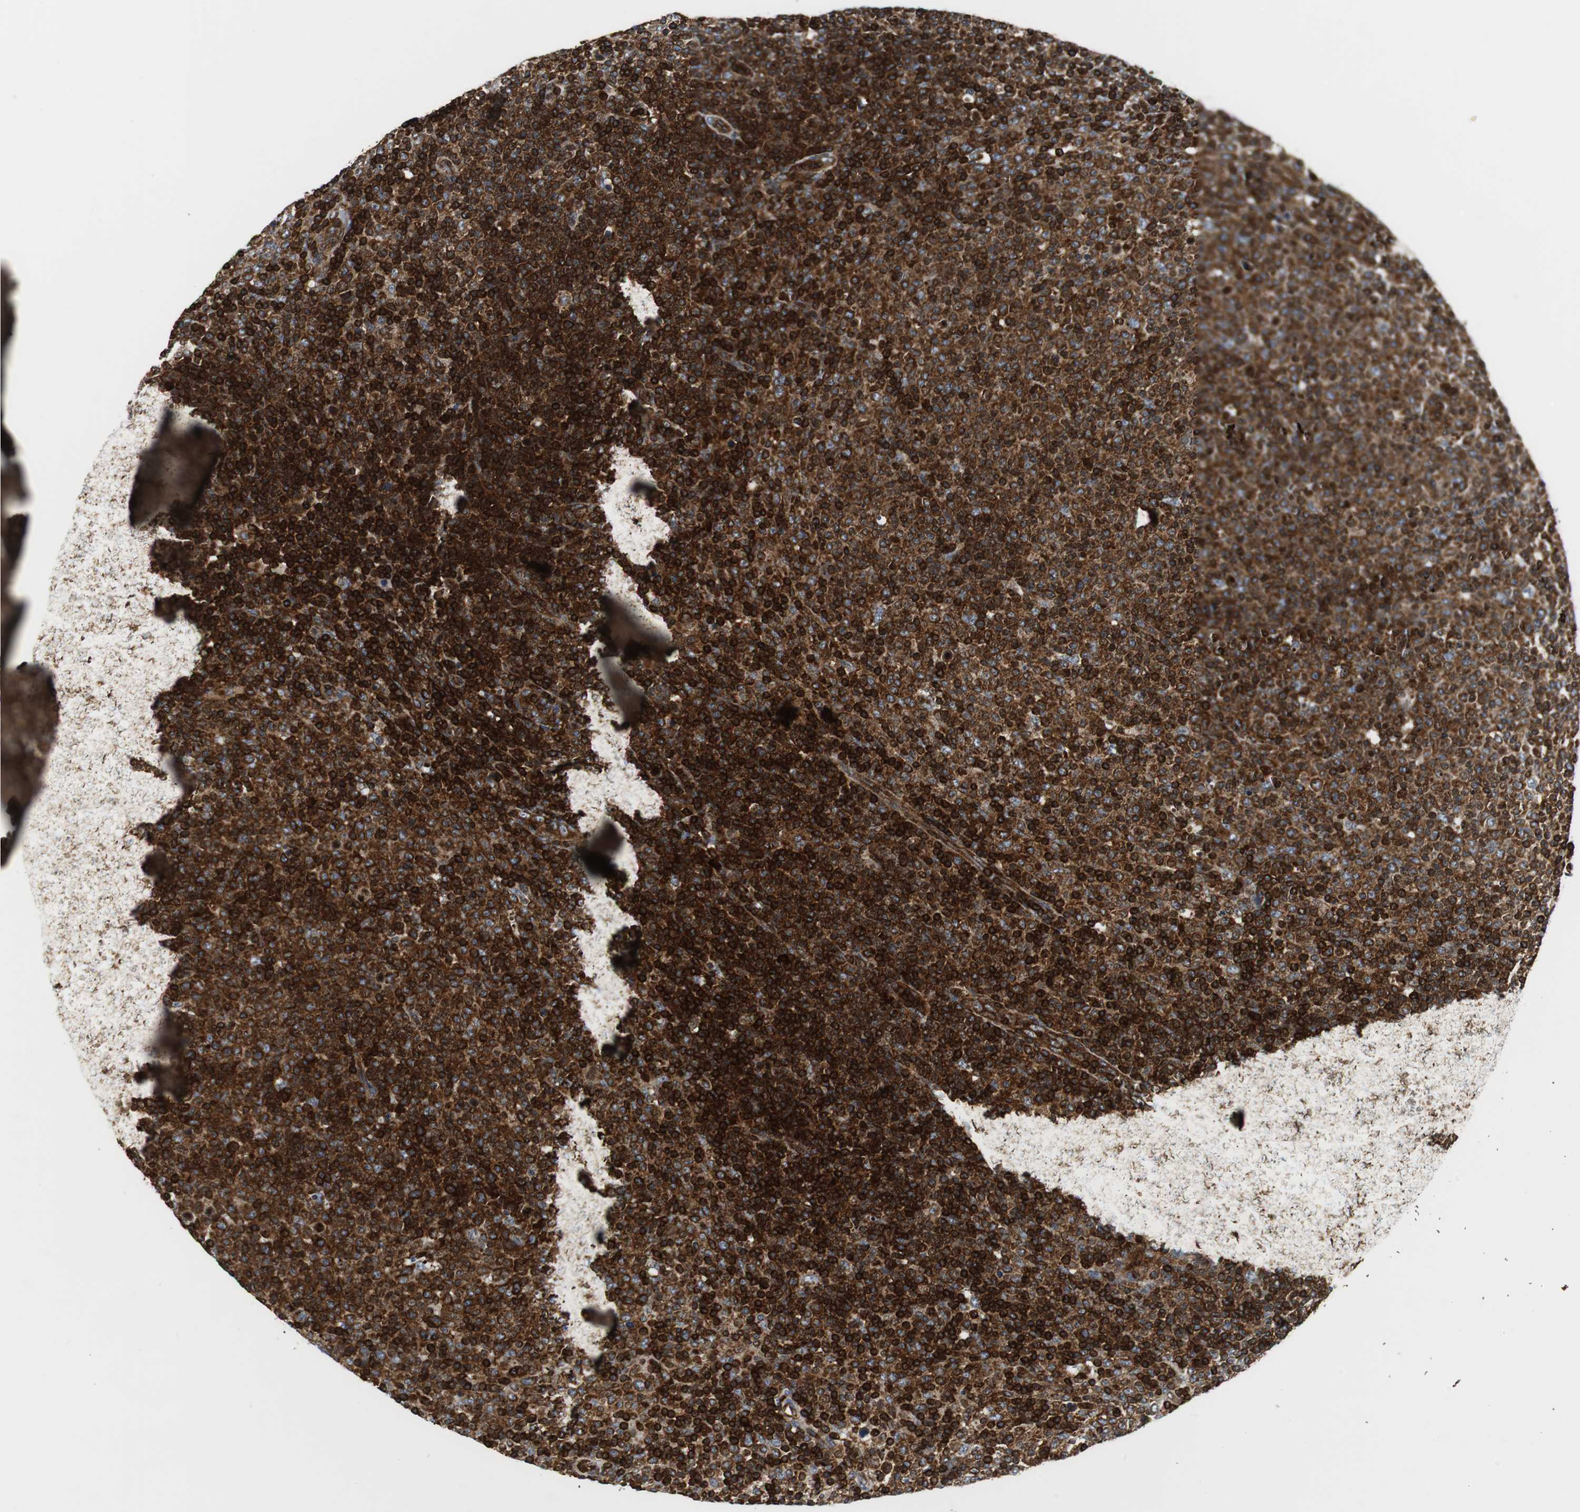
{"staining": {"intensity": "strong", "quantity": ">75%", "location": "cytoplasmic/membranous"}, "tissue": "lymphoma", "cell_type": "Tumor cells", "image_type": "cancer", "snomed": [{"axis": "morphology", "description": "Malignant lymphoma, non-Hodgkin's type, Low grade"}, {"axis": "topography", "description": "Lymph node"}], "caption": "Immunohistochemical staining of low-grade malignant lymphoma, non-Hodgkin's type reveals high levels of strong cytoplasmic/membranous protein positivity in approximately >75% of tumor cells. The staining was performed using DAB (3,3'-diaminobenzidine), with brown indicating positive protein expression. Nuclei are stained blue with hematoxylin.", "gene": "TUBA4A", "patient": {"sex": "male", "age": 70}}